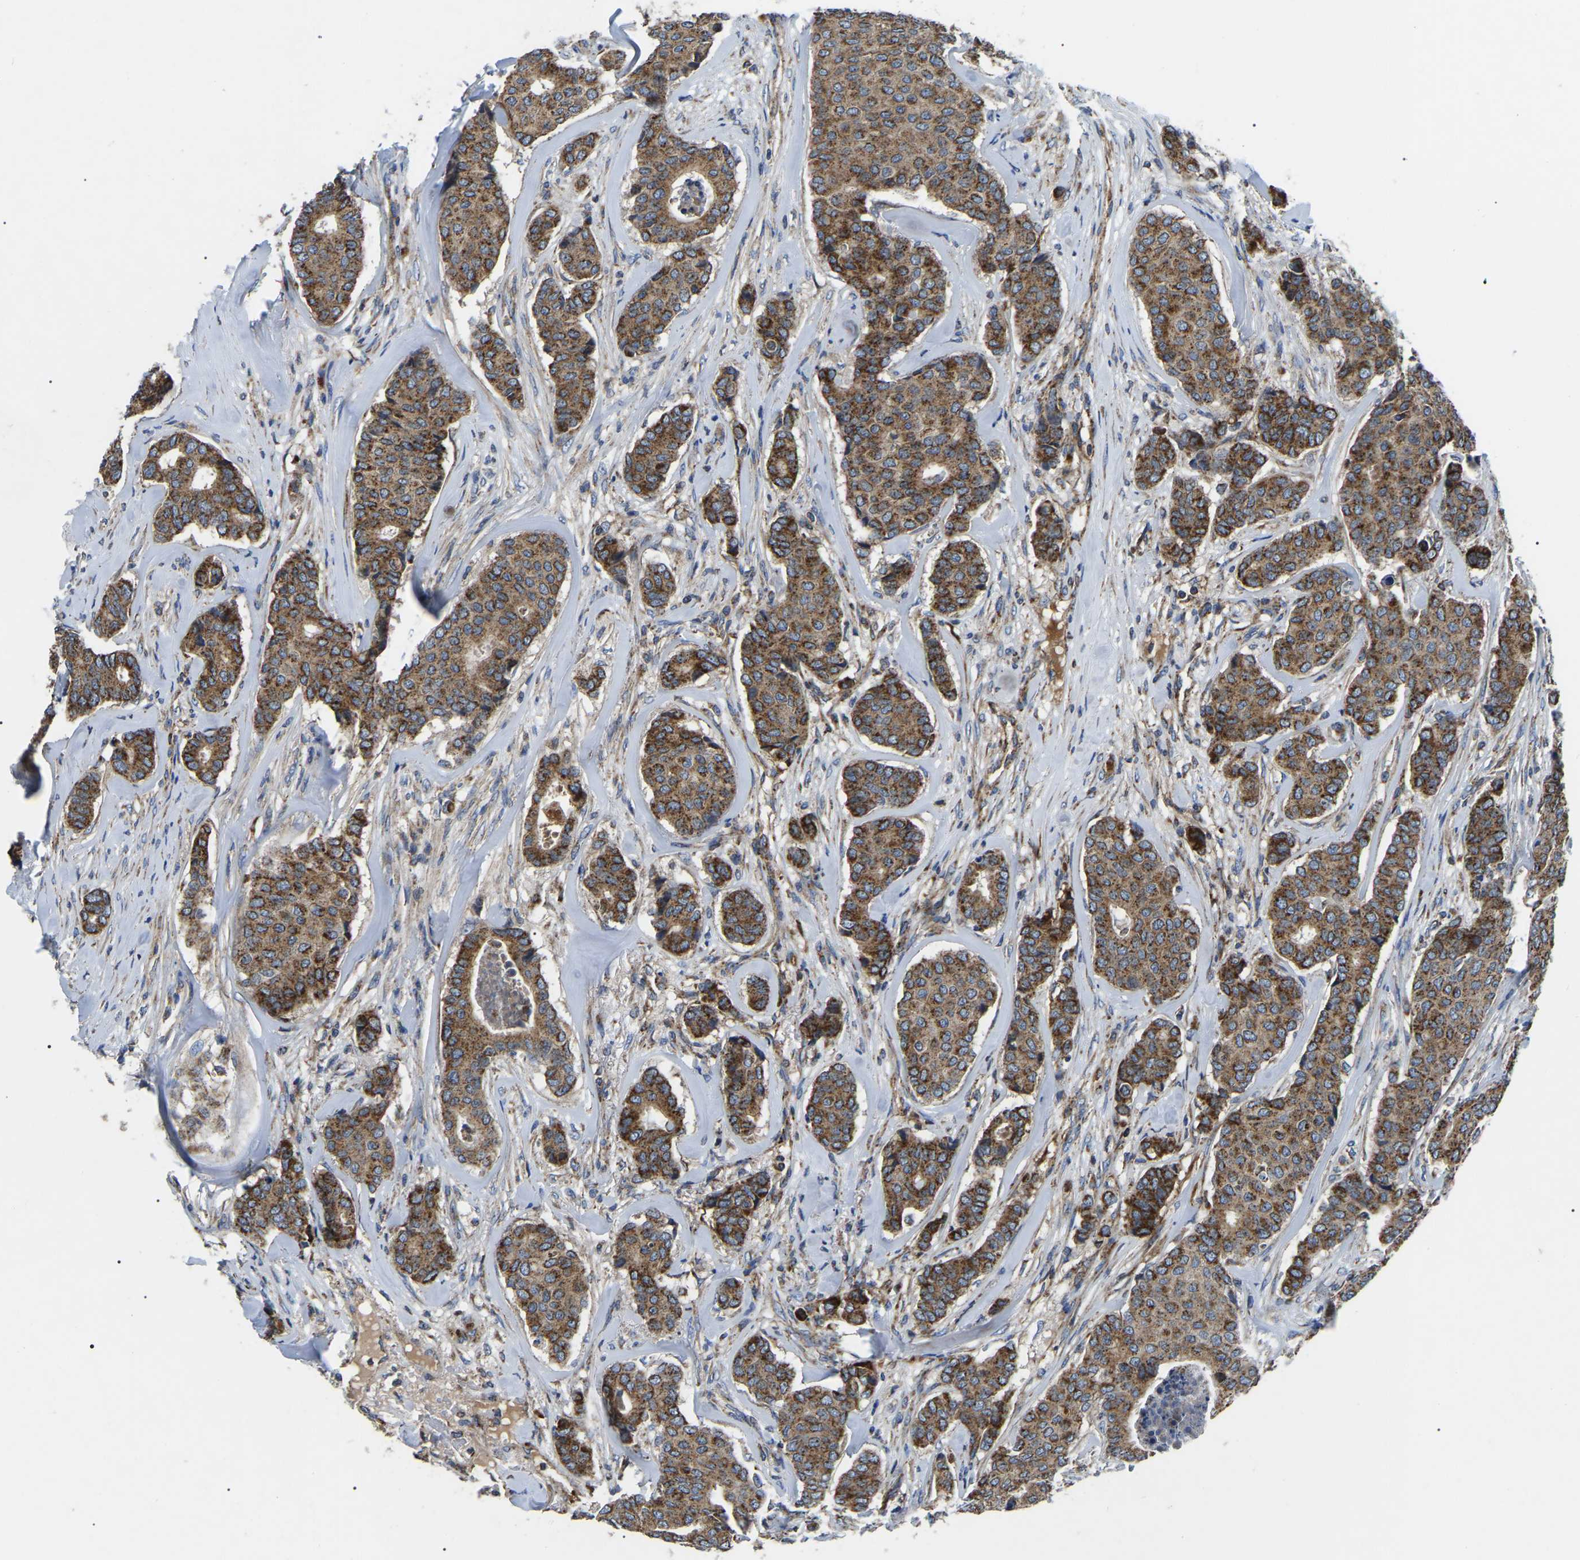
{"staining": {"intensity": "strong", "quantity": ">75%", "location": "cytoplasmic/membranous"}, "tissue": "breast cancer", "cell_type": "Tumor cells", "image_type": "cancer", "snomed": [{"axis": "morphology", "description": "Duct carcinoma"}, {"axis": "topography", "description": "Breast"}], "caption": "Strong cytoplasmic/membranous protein expression is identified in about >75% of tumor cells in breast intraductal carcinoma.", "gene": "PPM1E", "patient": {"sex": "female", "age": 75}}